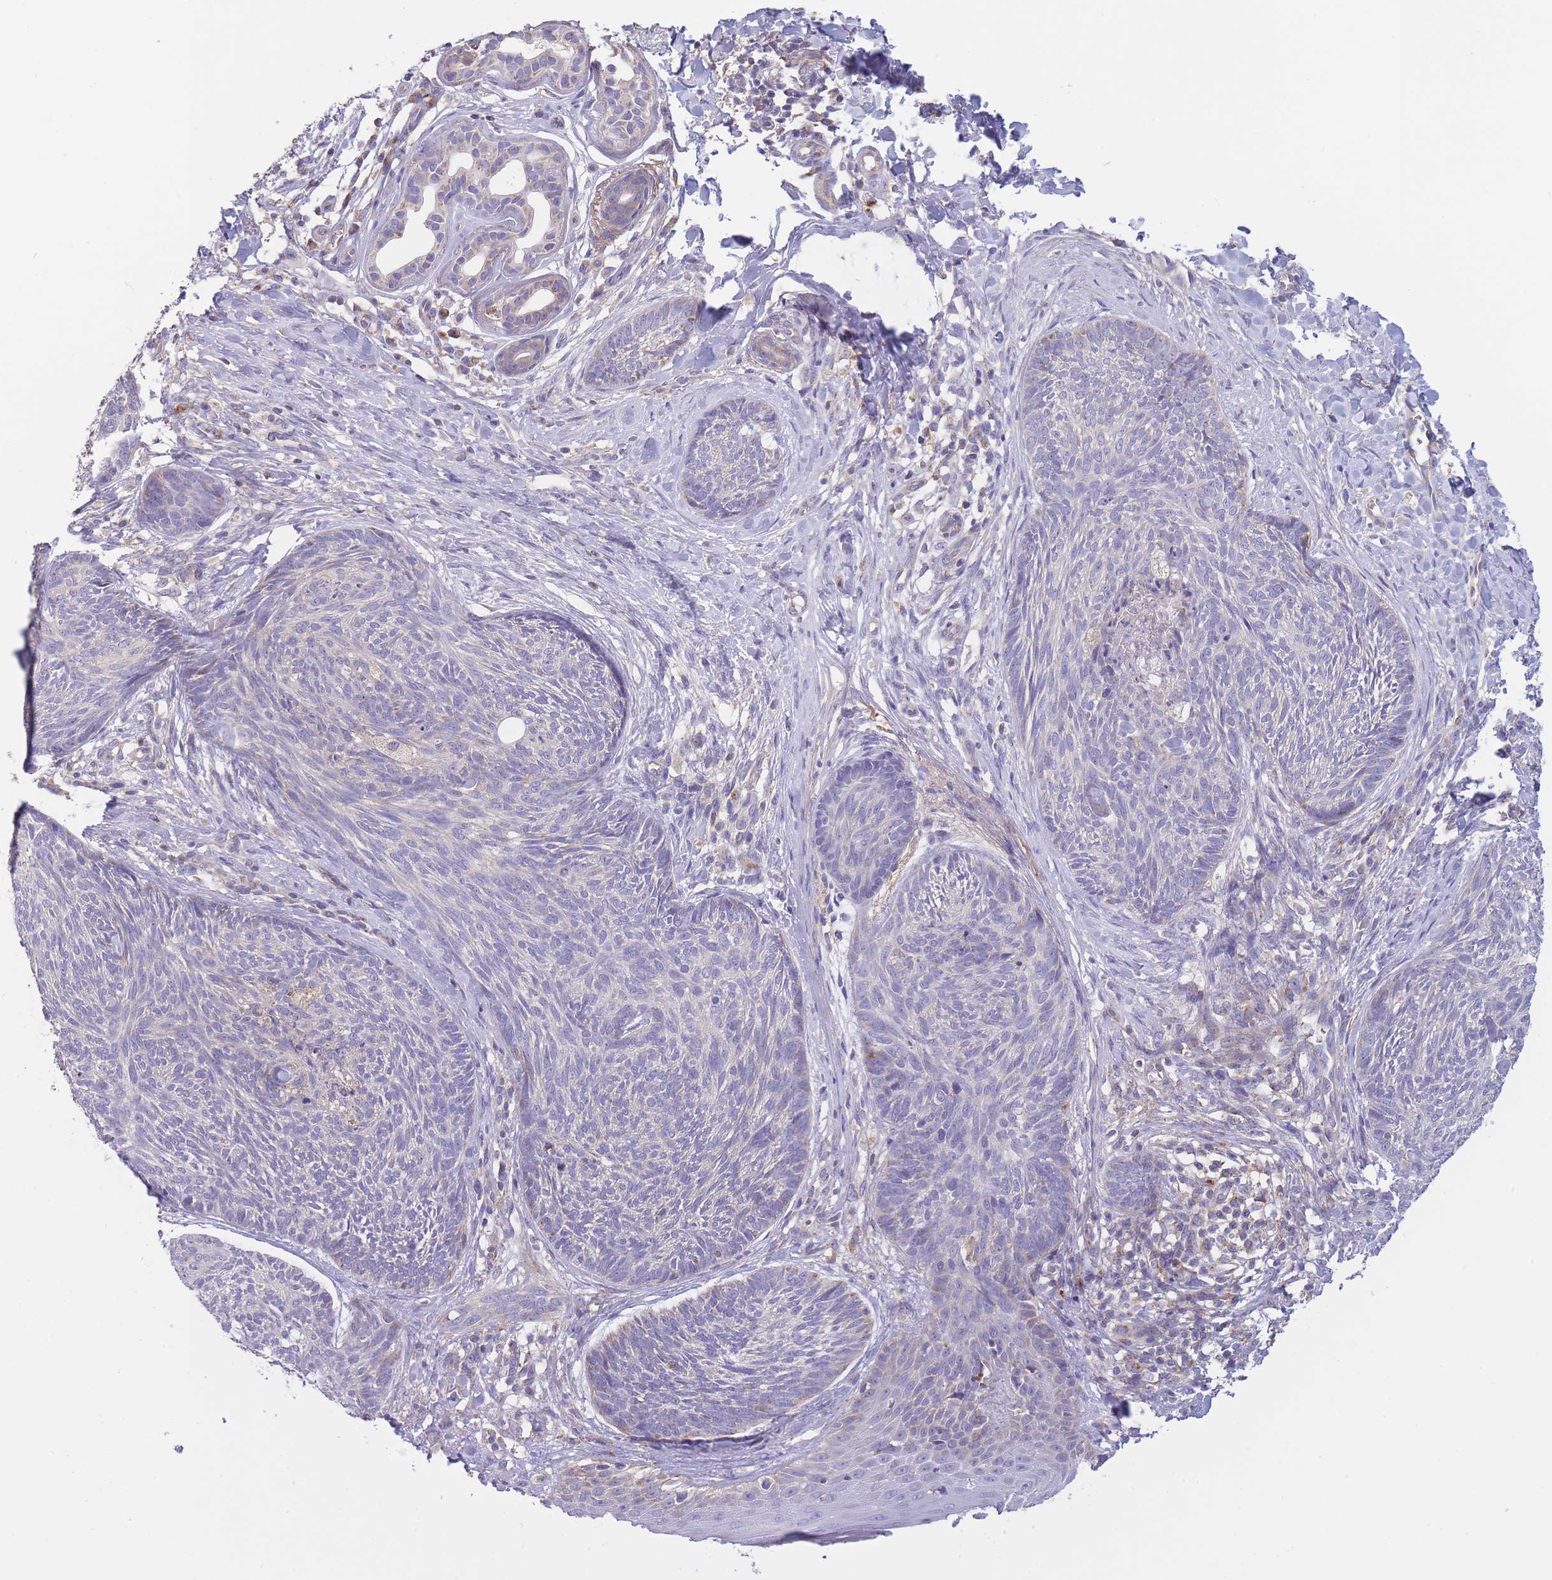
{"staining": {"intensity": "negative", "quantity": "none", "location": "none"}, "tissue": "skin cancer", "cell_type": "Tumor cells", "image_type": "cancer", "snomed": [{"axis": "morphology", "description": "Basal cell carcinoma"}, {"axis": "topography", "description": "Skin"}], "caption": "The image shows no staining of tumor cells in skin cancer. The staining was performed using DAB (3,3'-diaminobenzidine) to visualize the protein expression in brown, while the nuclei were stained in blue with hematoxylin (Magnification: 20x).", "gene": "SLC25A42", "patient": {"sex": "male", "age": 73}}